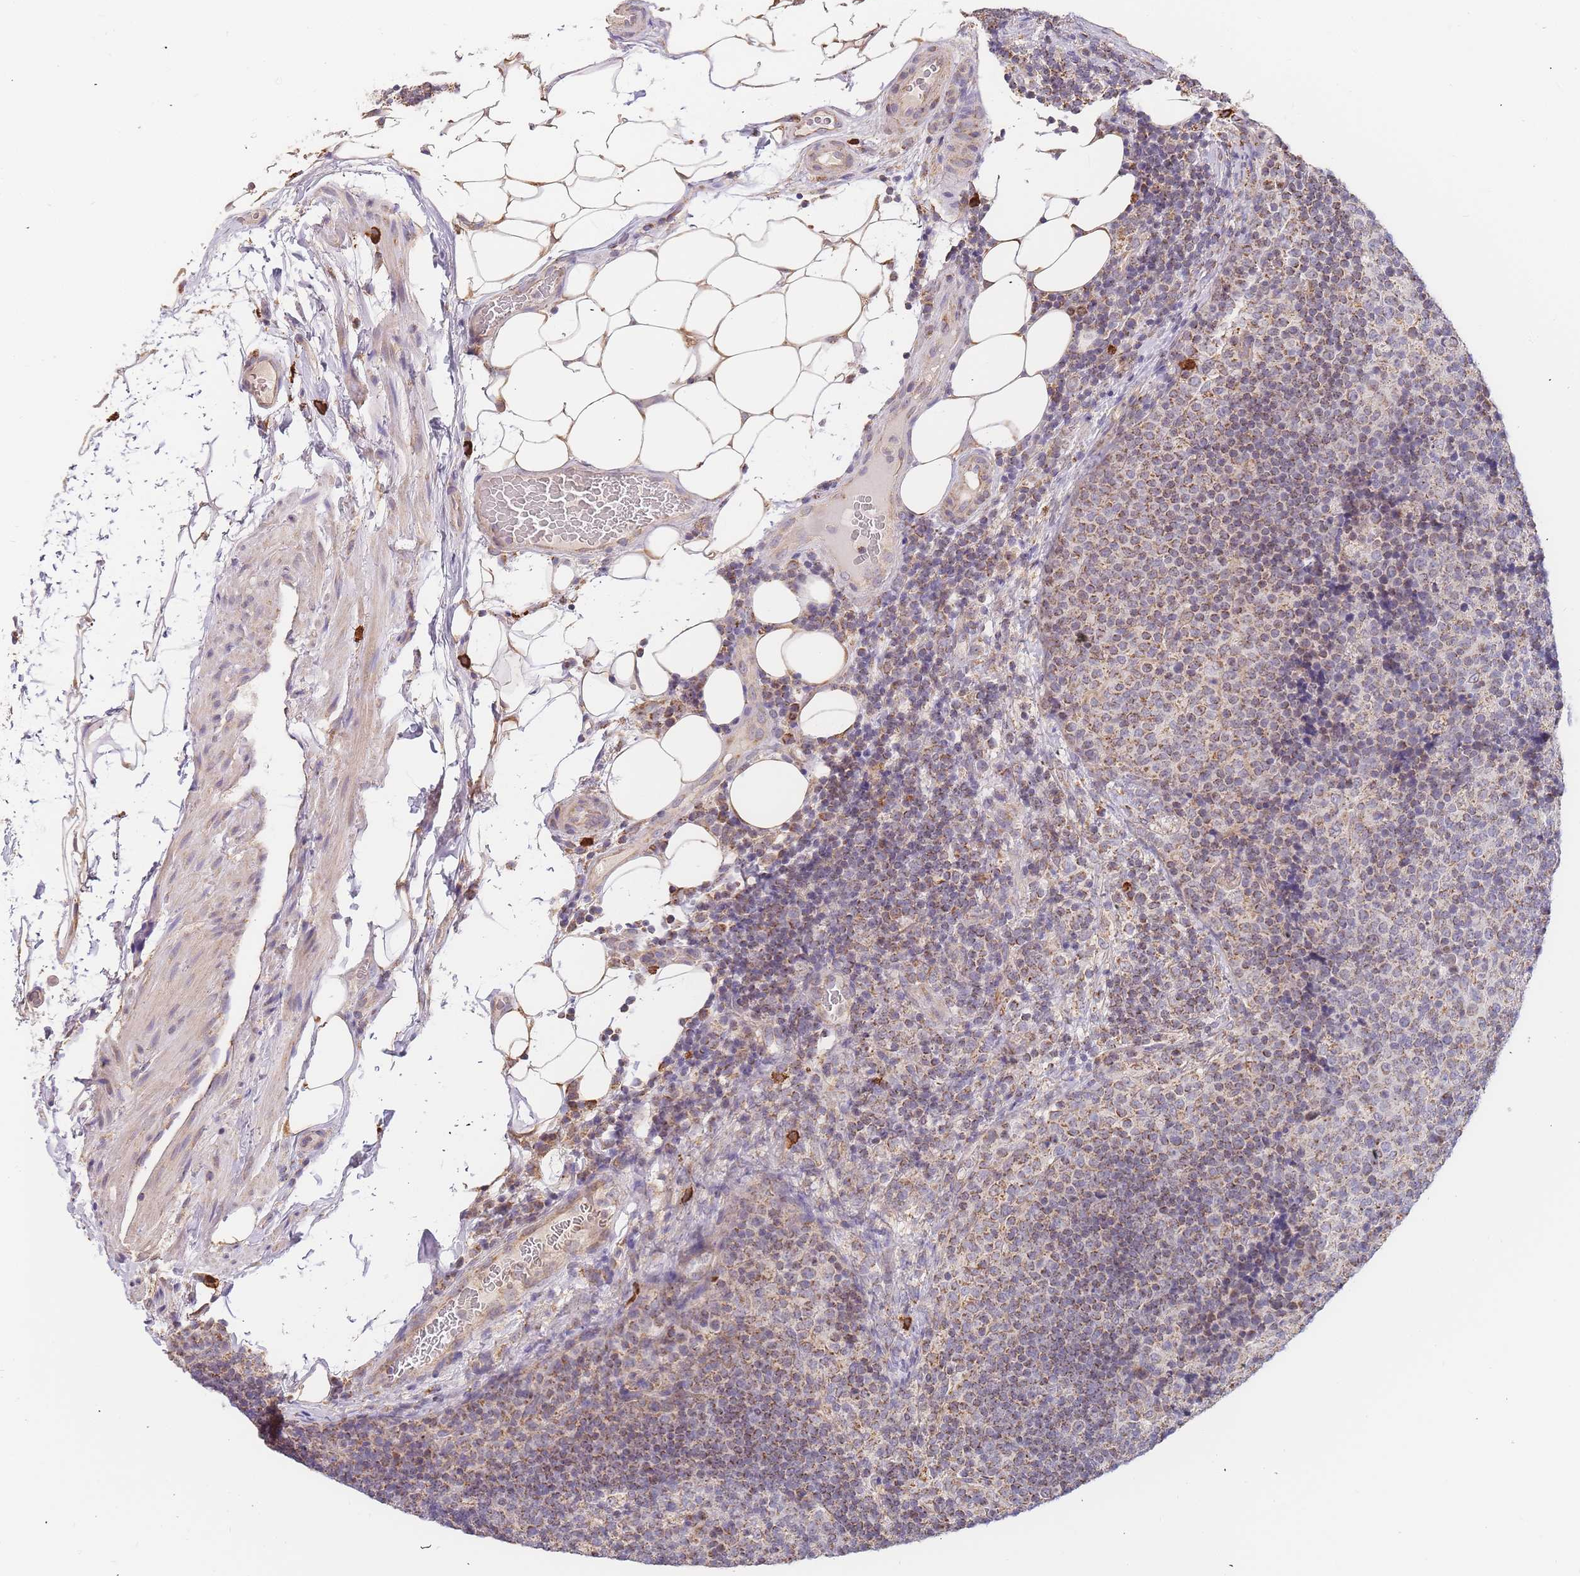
{"staining": {"intensity": "moderate", "quantity": "<25%", "location": "cytoplasmic/membranous"}, "tissue": "lymph node", "cell_type": "Germinal center cells", "image_type": "normal", "snomed": [{"axis": "morphology", "description": "Normal tissue, NOS"}, {"axis": "topography", "description": "Lymph node"}], "caption": "This is a photomicrograph of immunohistochemistry (IHC) staining of unremarkable lymph node, which shows moderate expression in the cytoplasmic/membranous of germinal center cells.", "gene": "ADCY9", "patient": {"sex": "female", "age": 31}}